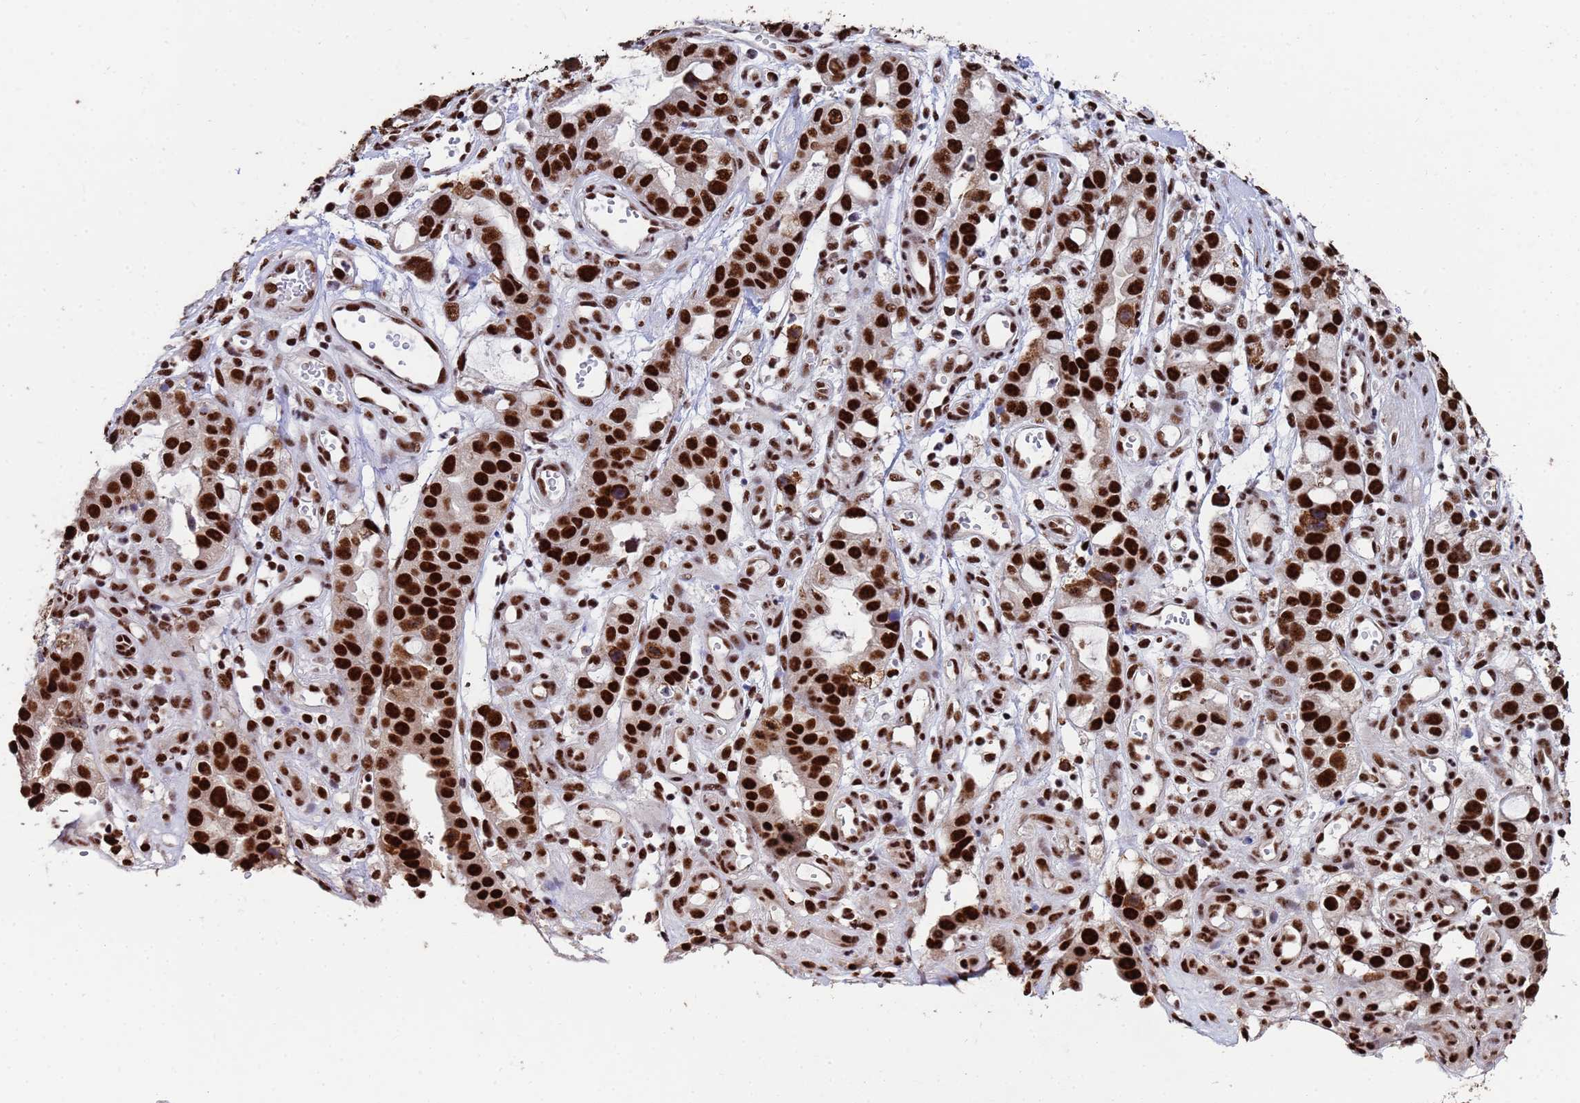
{"staining": {"intensity": "strong", "quantity": ">75%", "location": "nuclear"}, "tissue": "stomach cancer", "cell_type": "Tumor cells", "image_type": "cancer", "snomed": [{"axis": "morphology", "description": "Adenocarcinoma, NOS"}, {"axis": "topography", "description": "Stomach"}], "caption": "Brown immunohistochemical staining in stomach cancer (adenocarcinoma) shows strong nuclear staining in about >75% of tumor cells. (Stains: DAB in brown, nuclei in blue, Microscopy: brightfield microscopy at high magnification).", "gene": "SF3B2", "patient": {"sex": "male", "age": 55}}